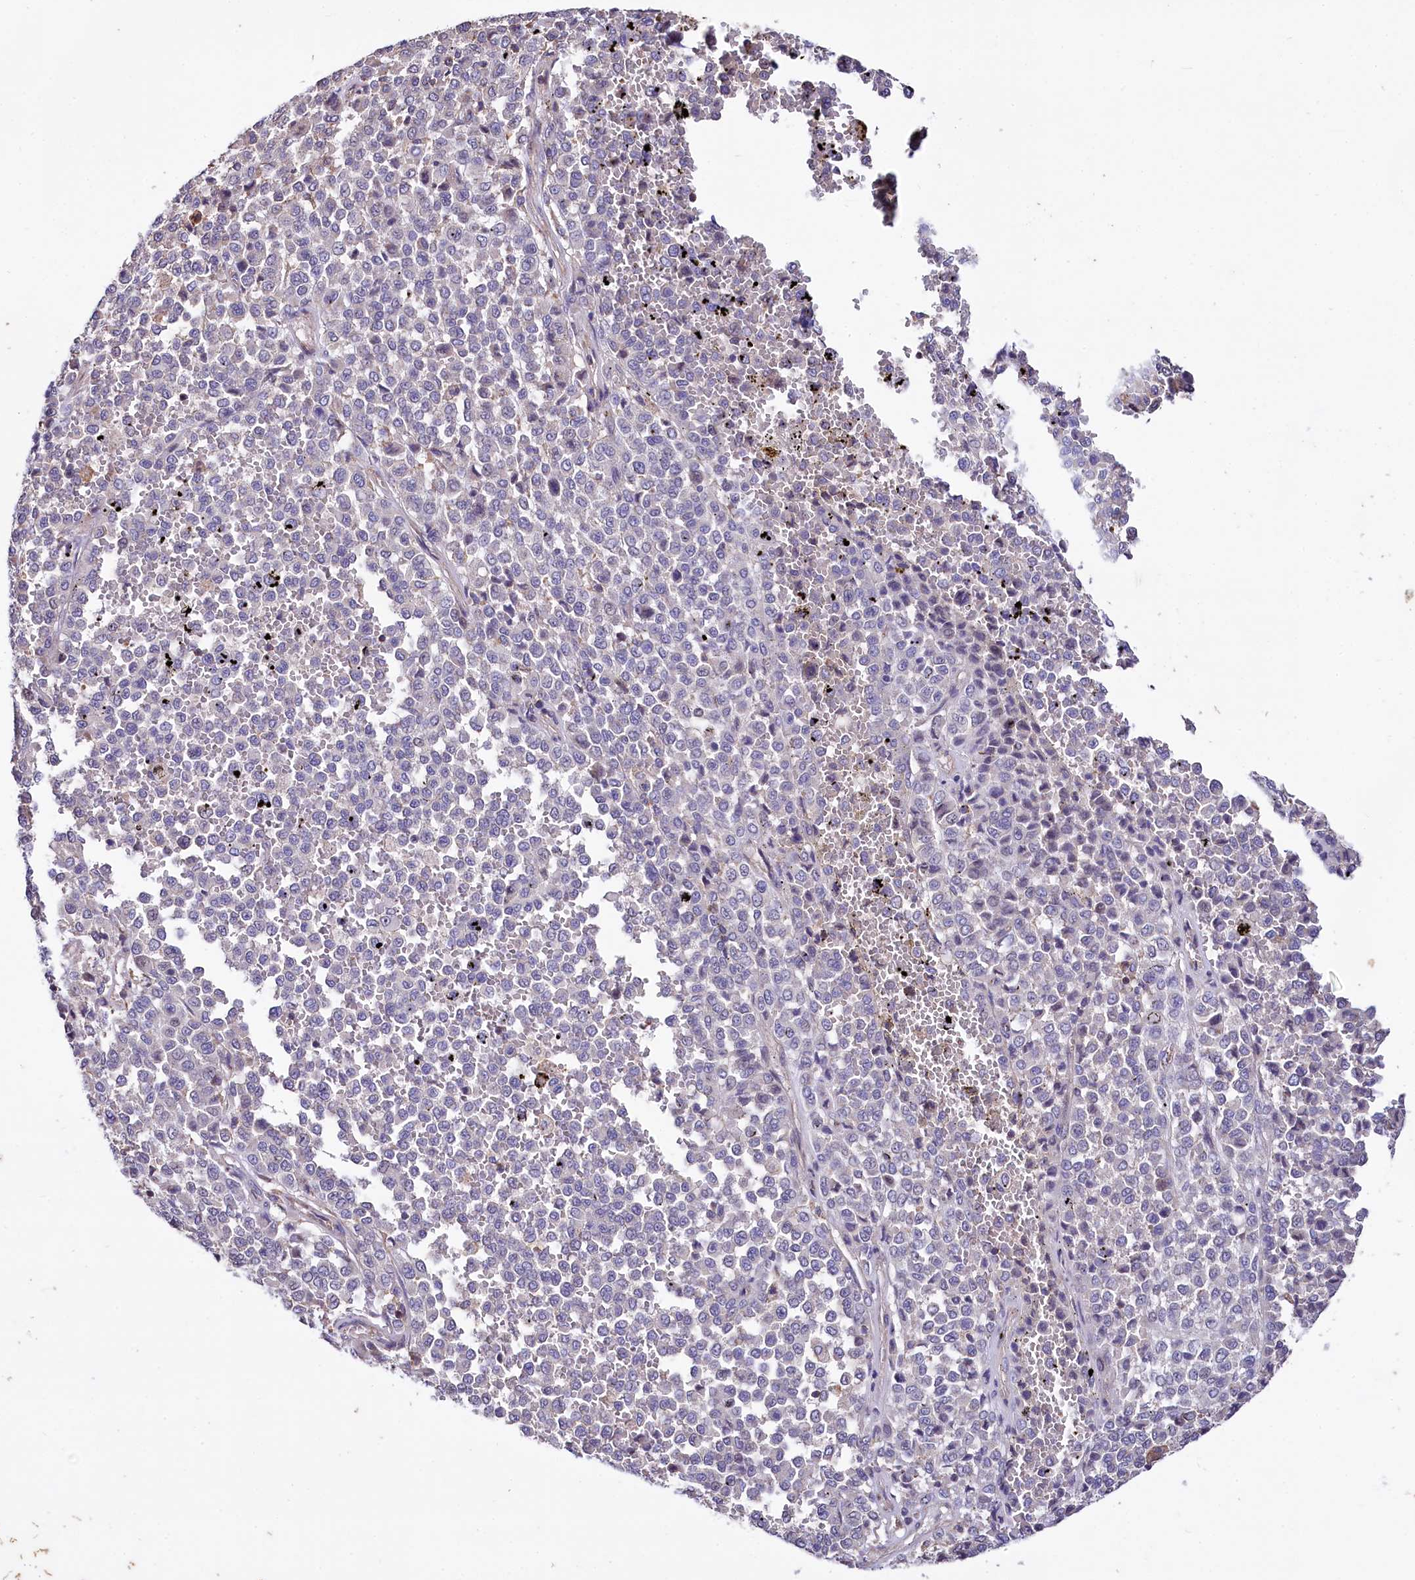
{"staining": {"intensity": "negative", "quantity": "none", "location": "none"}, "tissue": "melanoma", "cell_type": "Tumor cells", "image_type": "cancer", "snomed": [{"axis": "morphology", "description": "Malignant melanoma, Metastatic site"}, {"axis": "topography", "description": "Pancreas"}], "caption": "Protein analysis of melanoma shows no significant positivity in tumor cells.", "gene": "RPUSD3", "patient": {"sex": "female", "age": 30}}